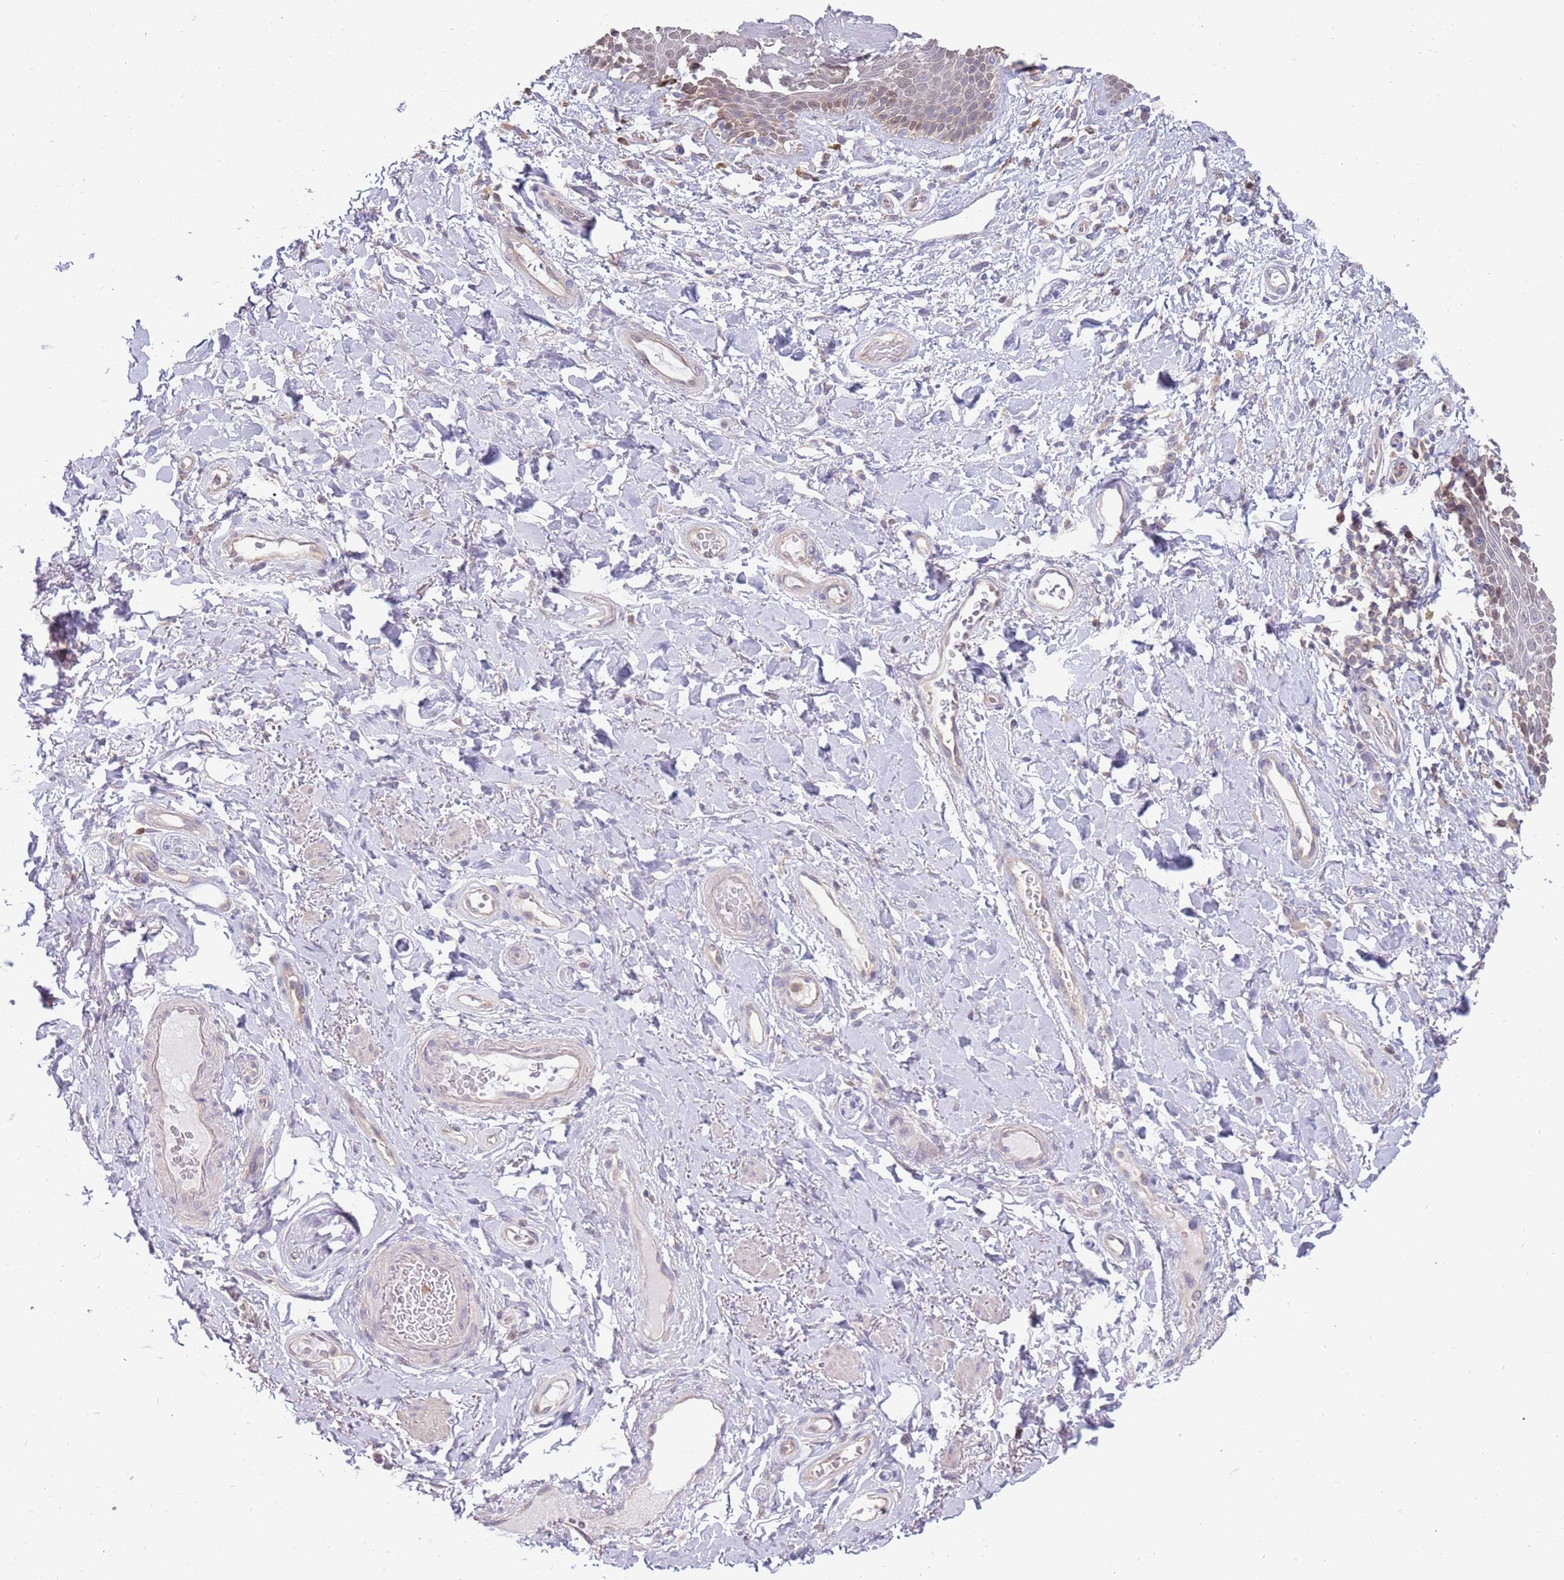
{"staining": {"intensity": "moderate", "quantity": "<25%", "location": "cytoplasmic/membranous"}, "tissue": "skin", "cell_type": "Epidermal cells", "image_type": "normal", "snomed": [{"axis": "morphology", "description": "Normal tissue, NOS"}, {"axis": "topography", "description": "Anal"}], "caption": "Protein expression analysis of unremarkable human skin reveals moderate cytoplasmic/membranous staining in approximately <25% of epidermal cells. Nuclei are stained in blue.", "gene": "AP5S1", "patient": {"sex": "female", "age": 89}}